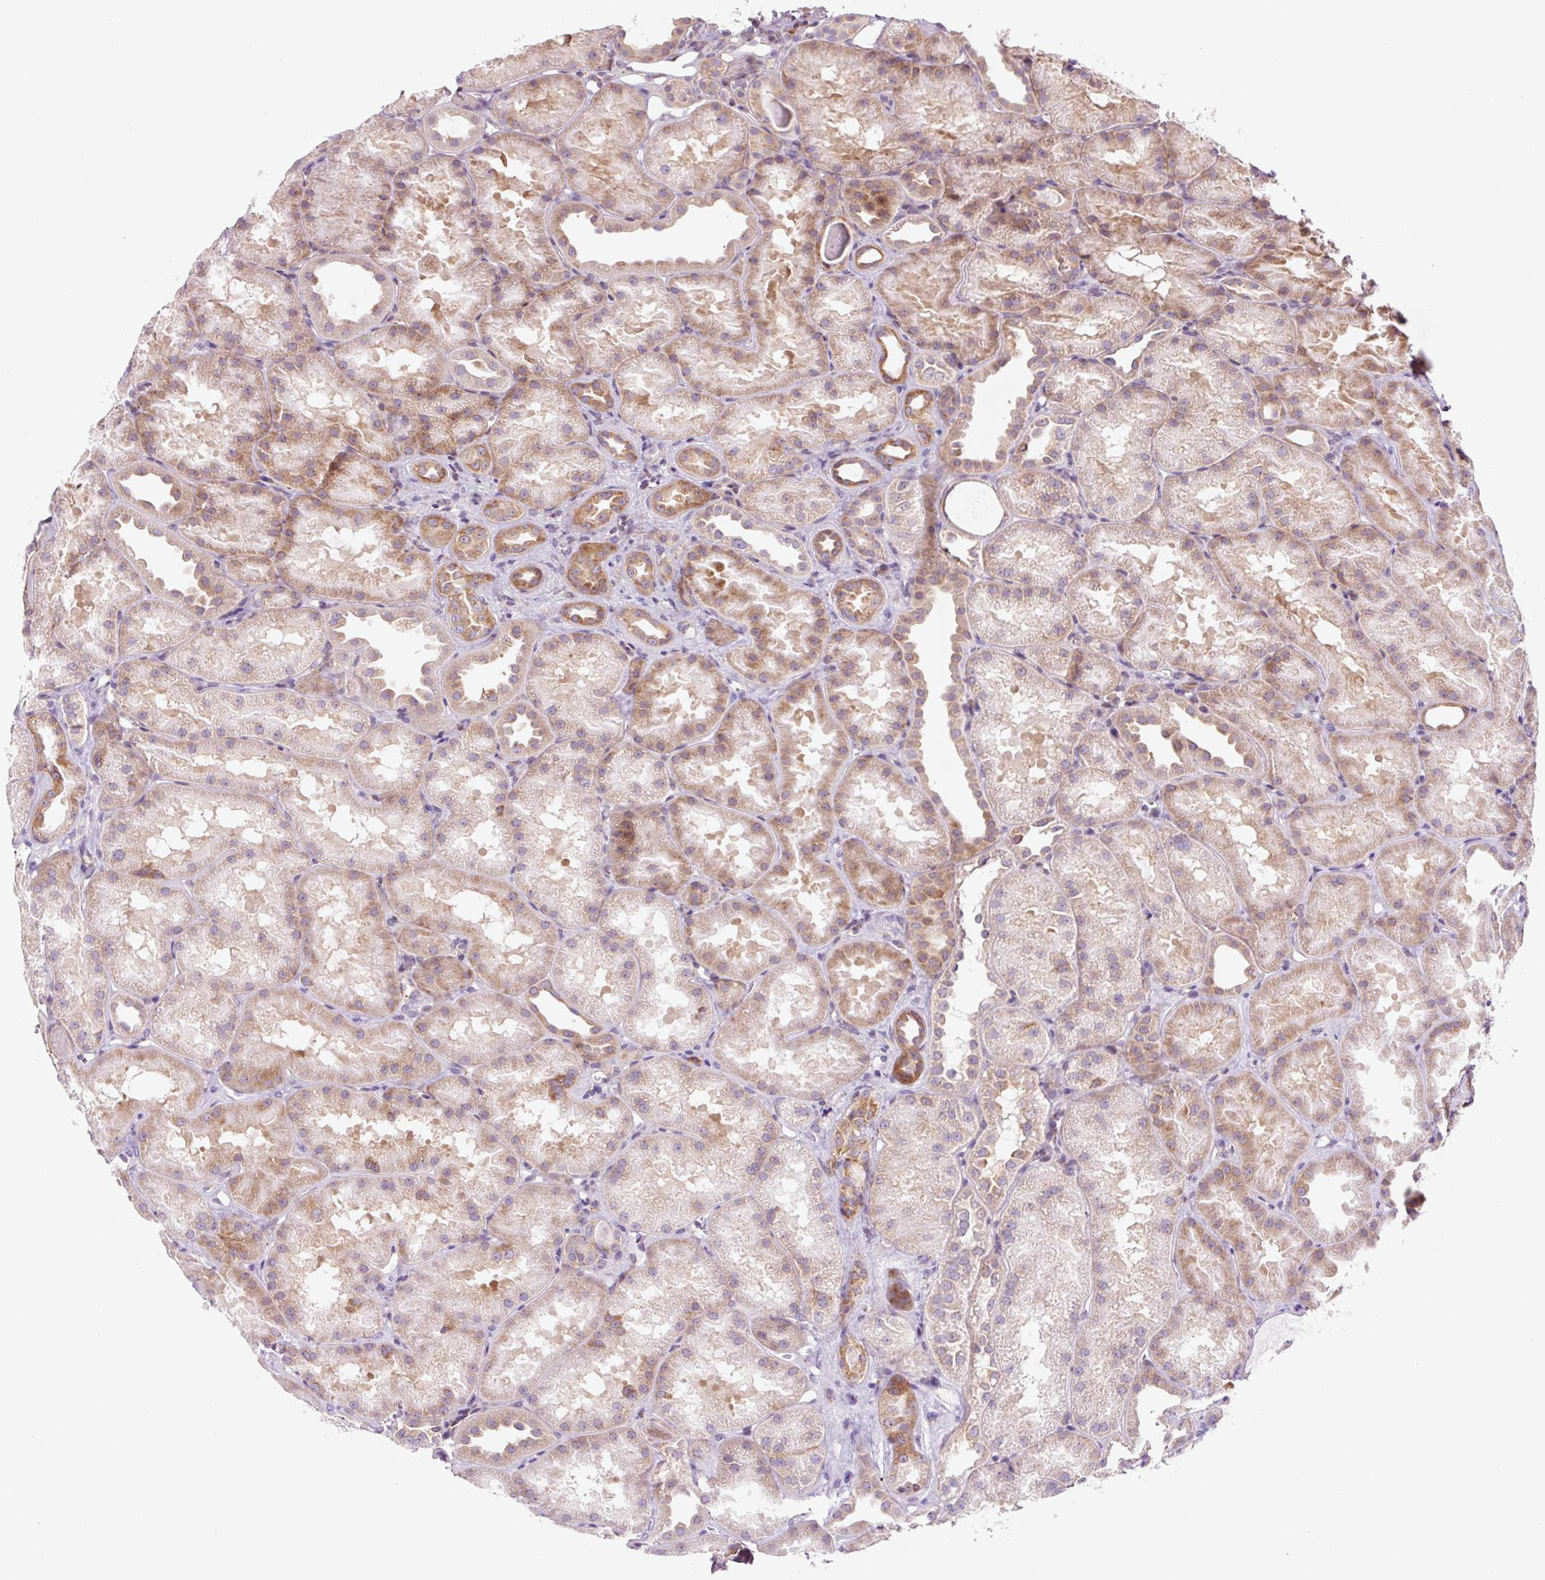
{"staining": {"intensity": "negative", "quantity": "none", "location": "none"}, "tissue": "kidney", "cell_type": "Cells in glomeruli", "image_type": "normal", "snomed": [{"axis": "morphology", "description": "Normal tissue, NOS"}, {"axis": "topography", "description": "Kidney"}], "caption": "Immunohistochemistry (IHC) micrograph of benign kidney stained for a protein (brown), which displays no staining in cells in glomeruli.", "gene": "RPL41", "patient": {"sex": "male", "age": 61}}